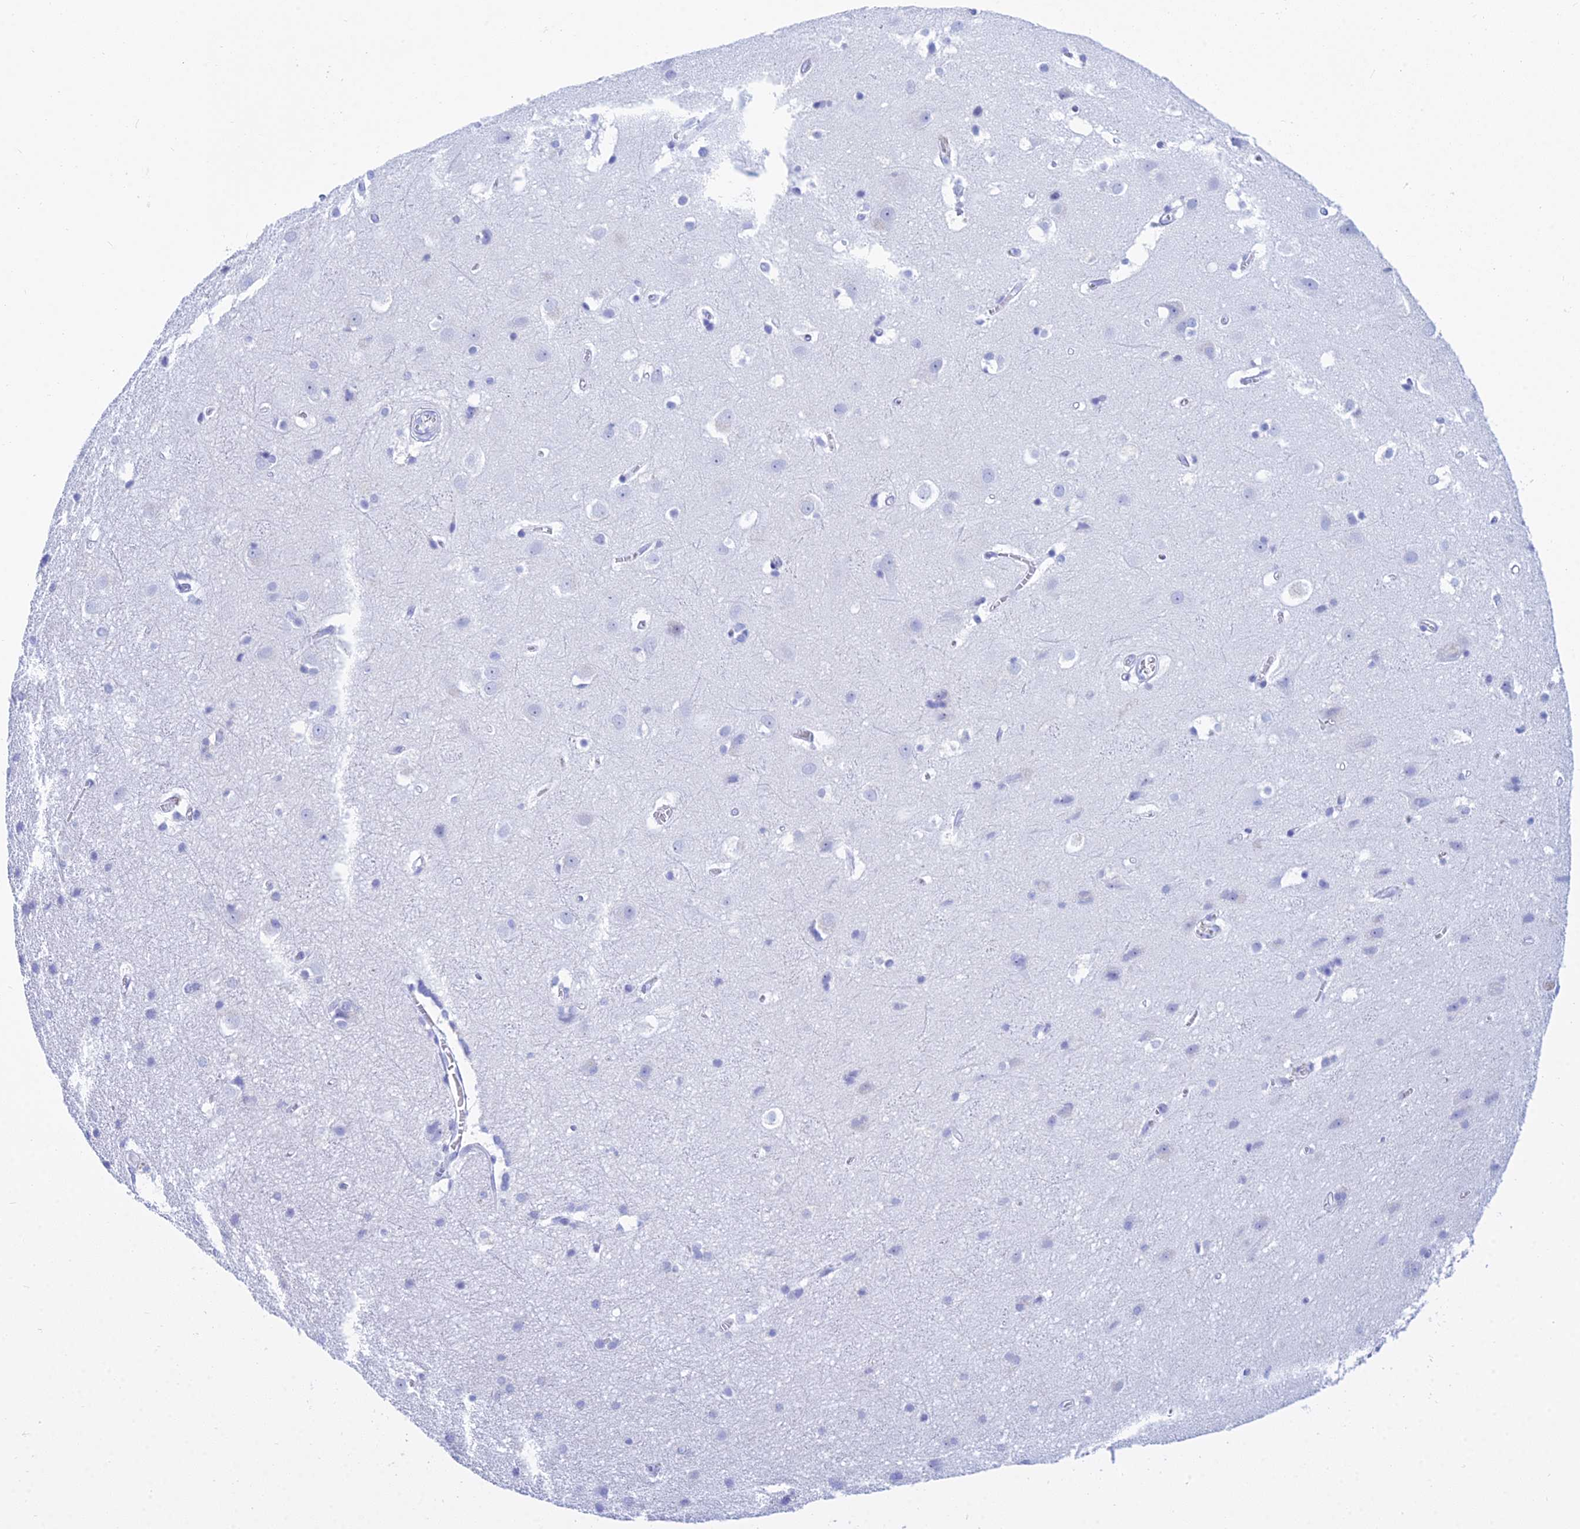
{"staining": {"intensity": "negative", "quantity": "none", "location": "none"}, "tissue": "cerebral cortex", "cell_type": "Endothelial cells", "image_type": "normal", "snomed": [{"axis": "morphology", "description": "Normal tissue, NOS"}, {"axis": "topography", "description": "Cerebral cortex"}], "caption": "The immunohistochemistry (IHC) photomicrograph has no significant staining in endothelial cells of cerebral cortex. (IHC, brightfield microscopy, high magnification).", "gene": "PATE4", "patient": {"sex": "male", "age": 54}}